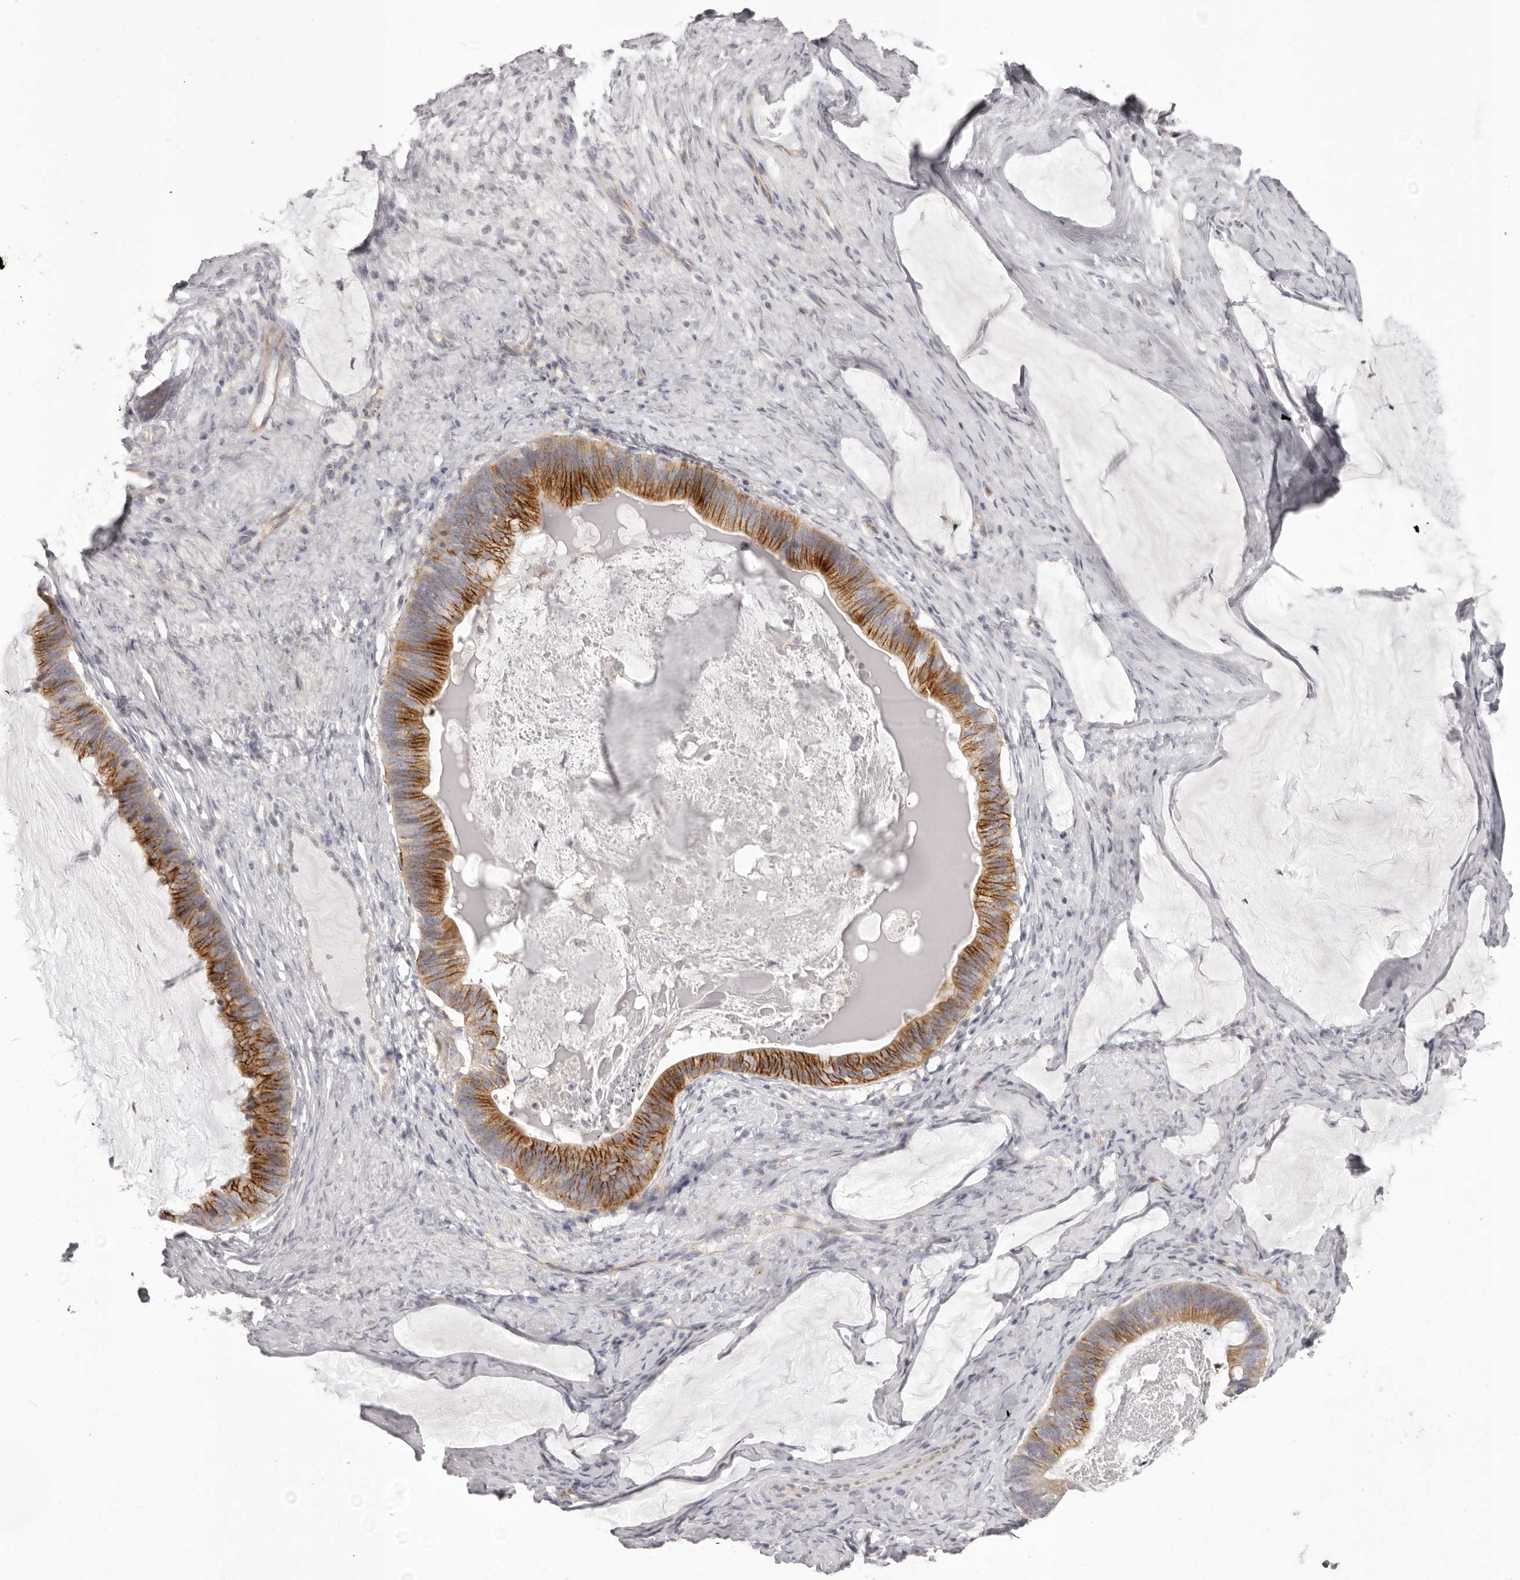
{"staining": {"intensity": "moderate", "quantity": ">75%", "location": "cytoplasmic/membranous"}, "tissue": "ovarian cancer", "cell_type": "Tumor cells", "image_type": "cancer", "snomed": [{"axis": "morphology", "description": "Cystadenocarcinoma, mucinous, NOS"}, {"axis": "topography", "description": "Ovary"}], "caption": "Immunohistochemical staining of human ovarian cancer (mucinous cystadenocarcinoma) demonstrates moderate cytoplasmic/membranous protein positivity in approximately >75% of tumor cells.", "gene": "OTUD3", "patient": {"sex": "female", "age": 61}}